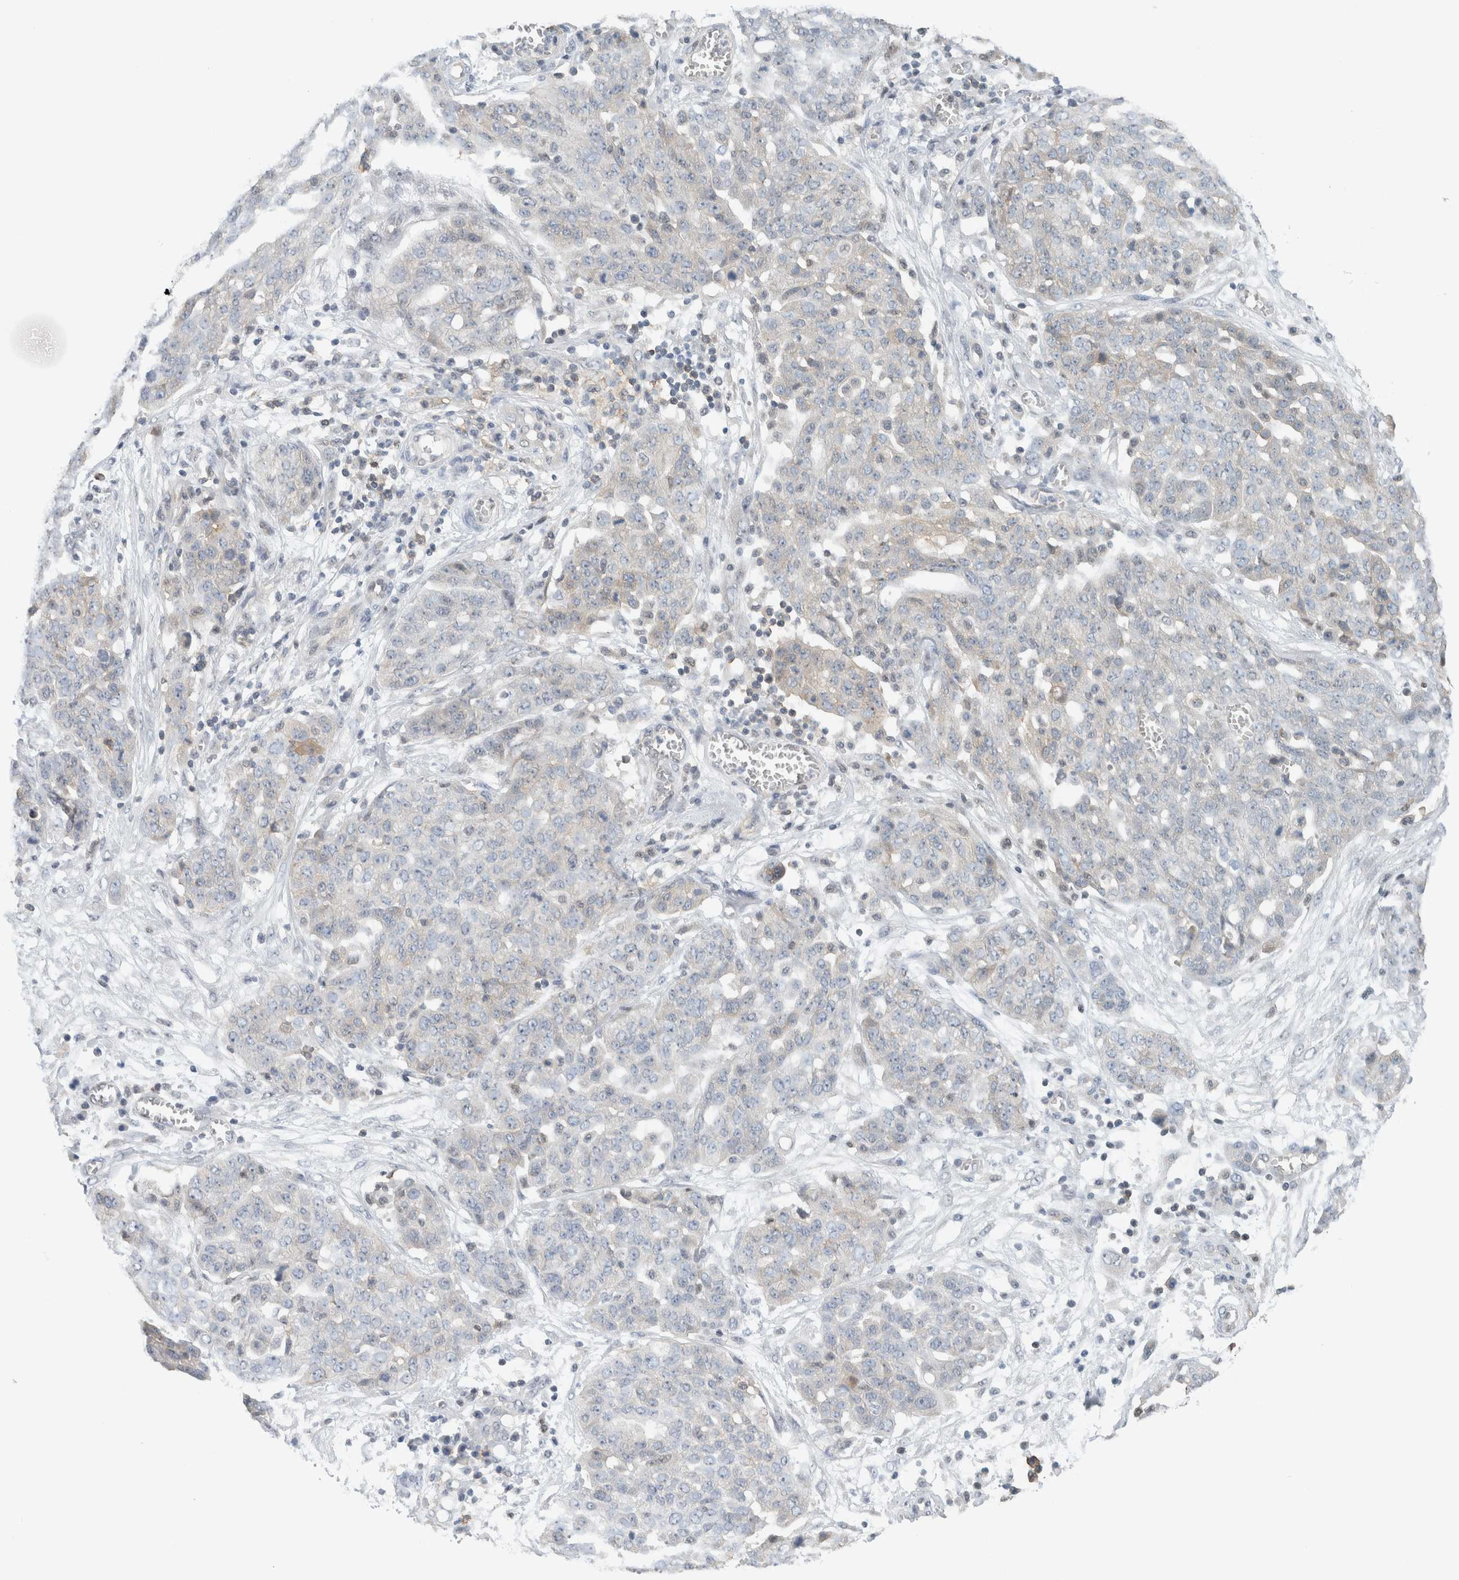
{"staining": {"intensity": "negative", "quantity": "none", "location": "none"}, "tissue": "ovarian cancer", "cell_type": "Tumor cells", "image_type": "cancer", "snomed": [{"axis": "morphology", "description": "Cystadenocarcinoma, serous, NOS"}, {"axis": "topography", "description": "Soft tissue"}, {"axis": "topography", "description": "Ovary"}], "caption": "The histopathology image reveals no staining of tumor cells in ovarian serous cystadenocarcinoma.", "gene": "PFDN4", "patient": {"sex": "female", "age": 57}}